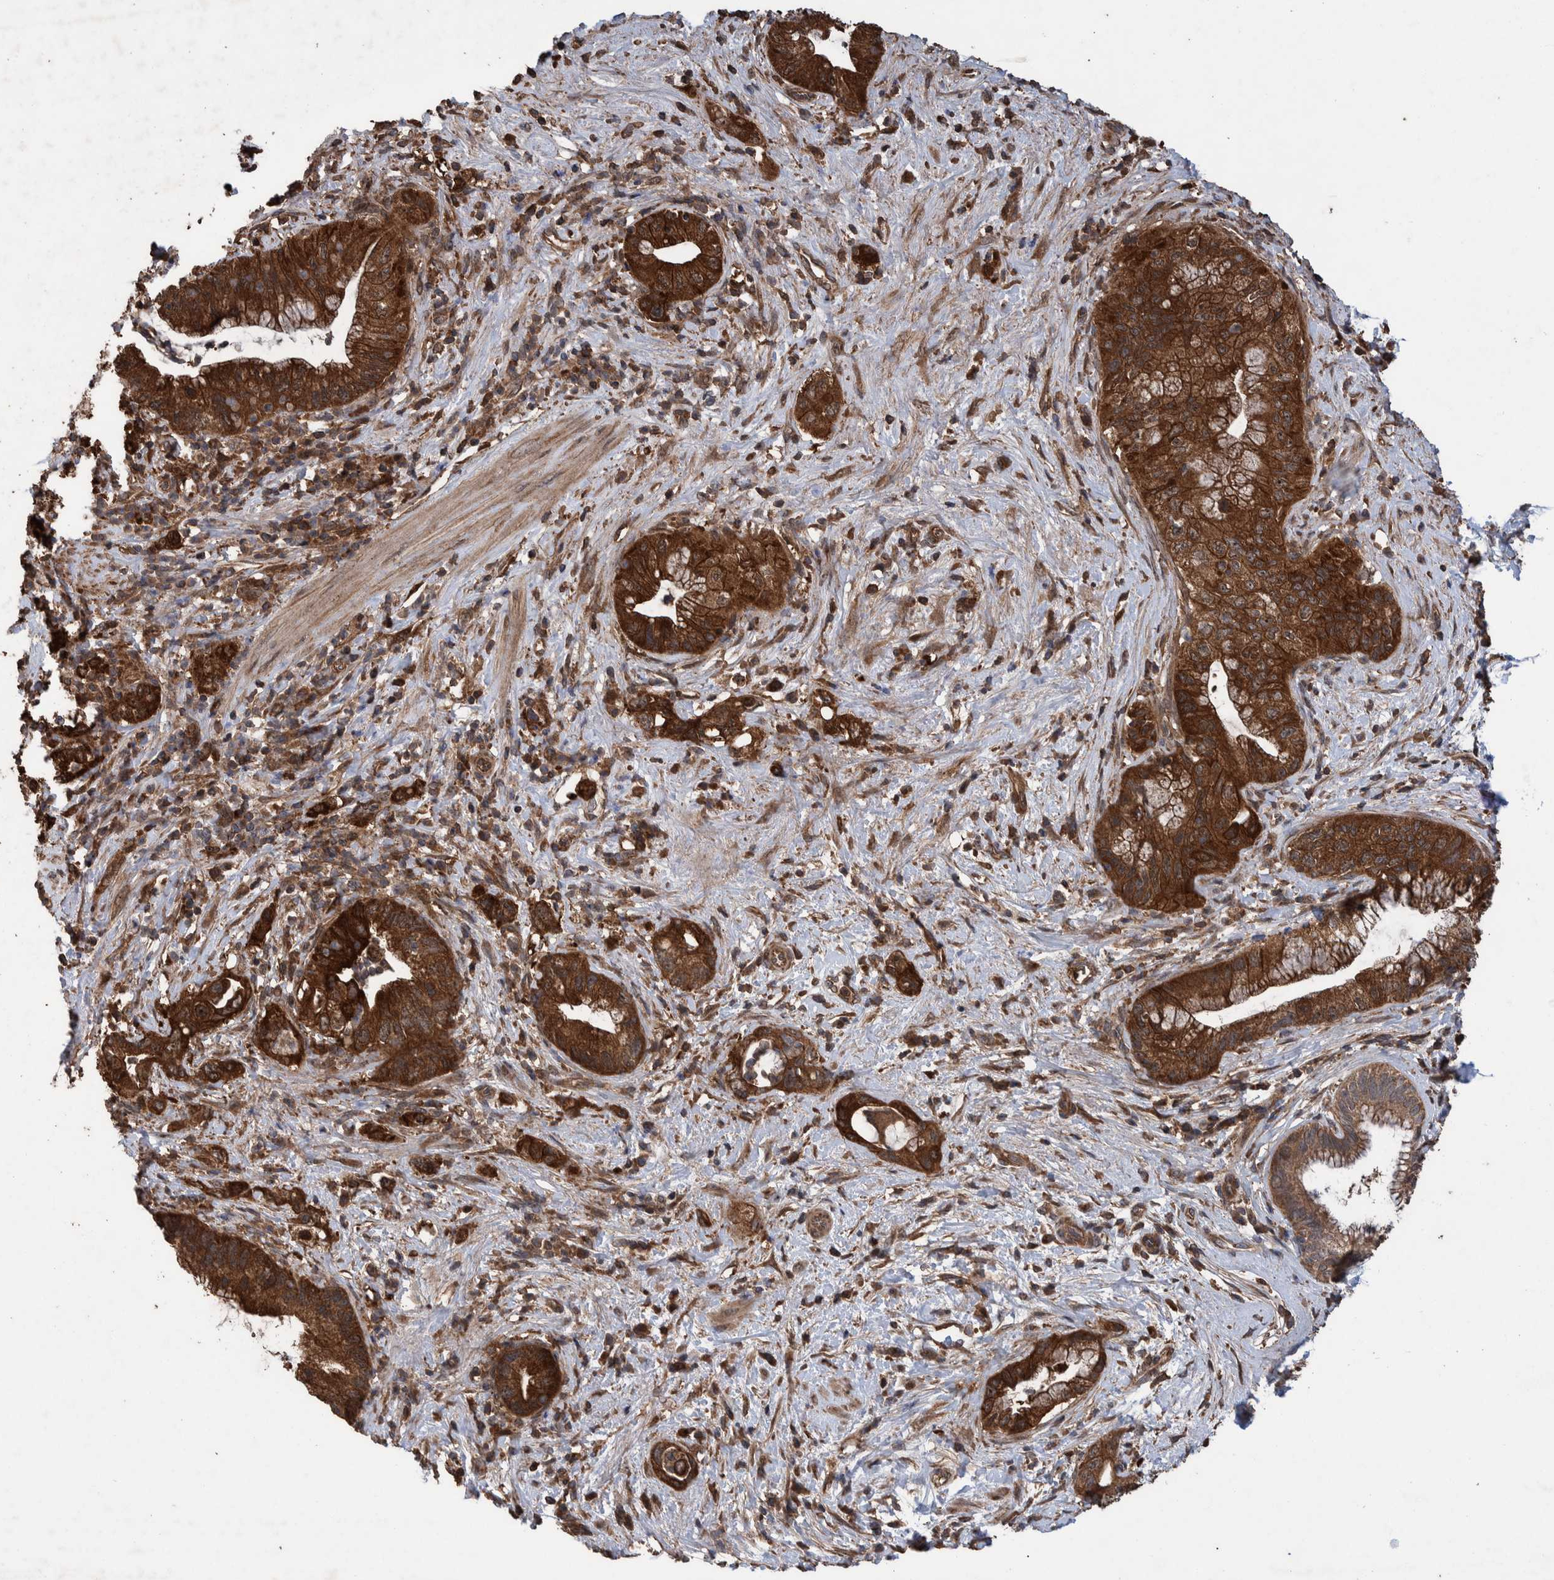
{"staining": {"intensity": "strong", "quantity": ">75%", "location": "cytoplasmic/membranous"}, "tissue": "pancreatic cancer", "cell_type": "Tumor cells", "image_type": "cancer", "snomed": [{"axis": "morphology", "description": "Adenocarcinoma, NOS"}, {"axis": "topography", "description": "Pancreas"}], "caption": "Immunohistochemical staining of human pancreatic cancer (adenocarcinoma) displays high levels of strong cytoplasmic/membranous positivity in approximately >75% of tumor cells.", "gene": "TRIM16", "patient": {"sex": "female", "age": 73}}